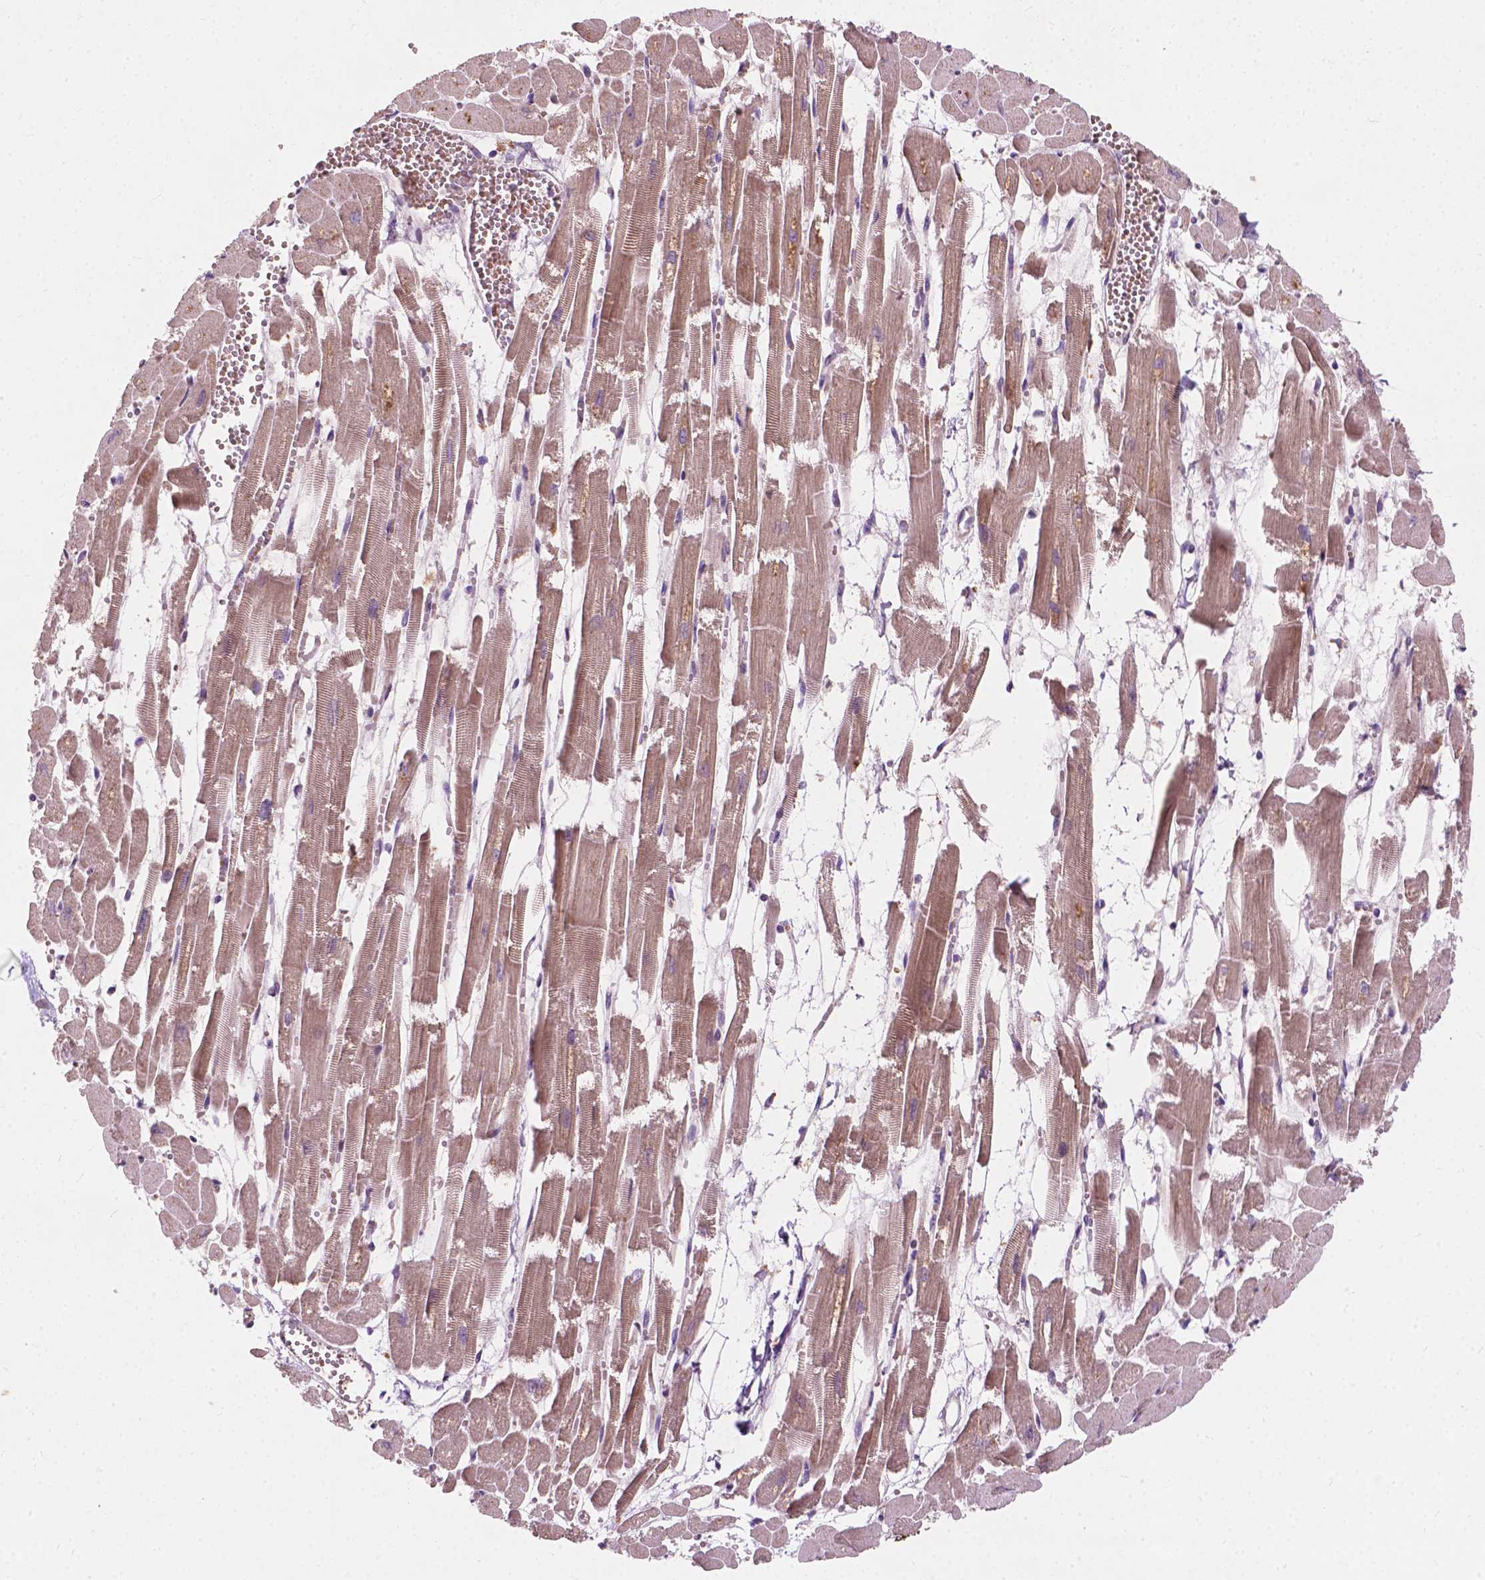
{"staining": {"intensity": "moderate", "quantity": "25%-75%", "location": "cytoplasmic/membranous"}, "tissue": "heart muscle", "cell_type": "Cardiomyocytes", "image_type": "normal", "snomed": [{"axis": "morphology", "description": "Normal tissue, NOS"}, {"axis": "topography", "description": "Heart"}], "caption": "IHC histopathology image of benign heart muscle: human heart muscle stained using IHC shows medium levels of moderate protein expression localized specifically in the cytoplasmic/membranous of cardiomyocytes, appearing as a cytoplasmic/membranous brown color.", "gene": "DUSP16", "patient": {"sex": "female", "age": 52}}